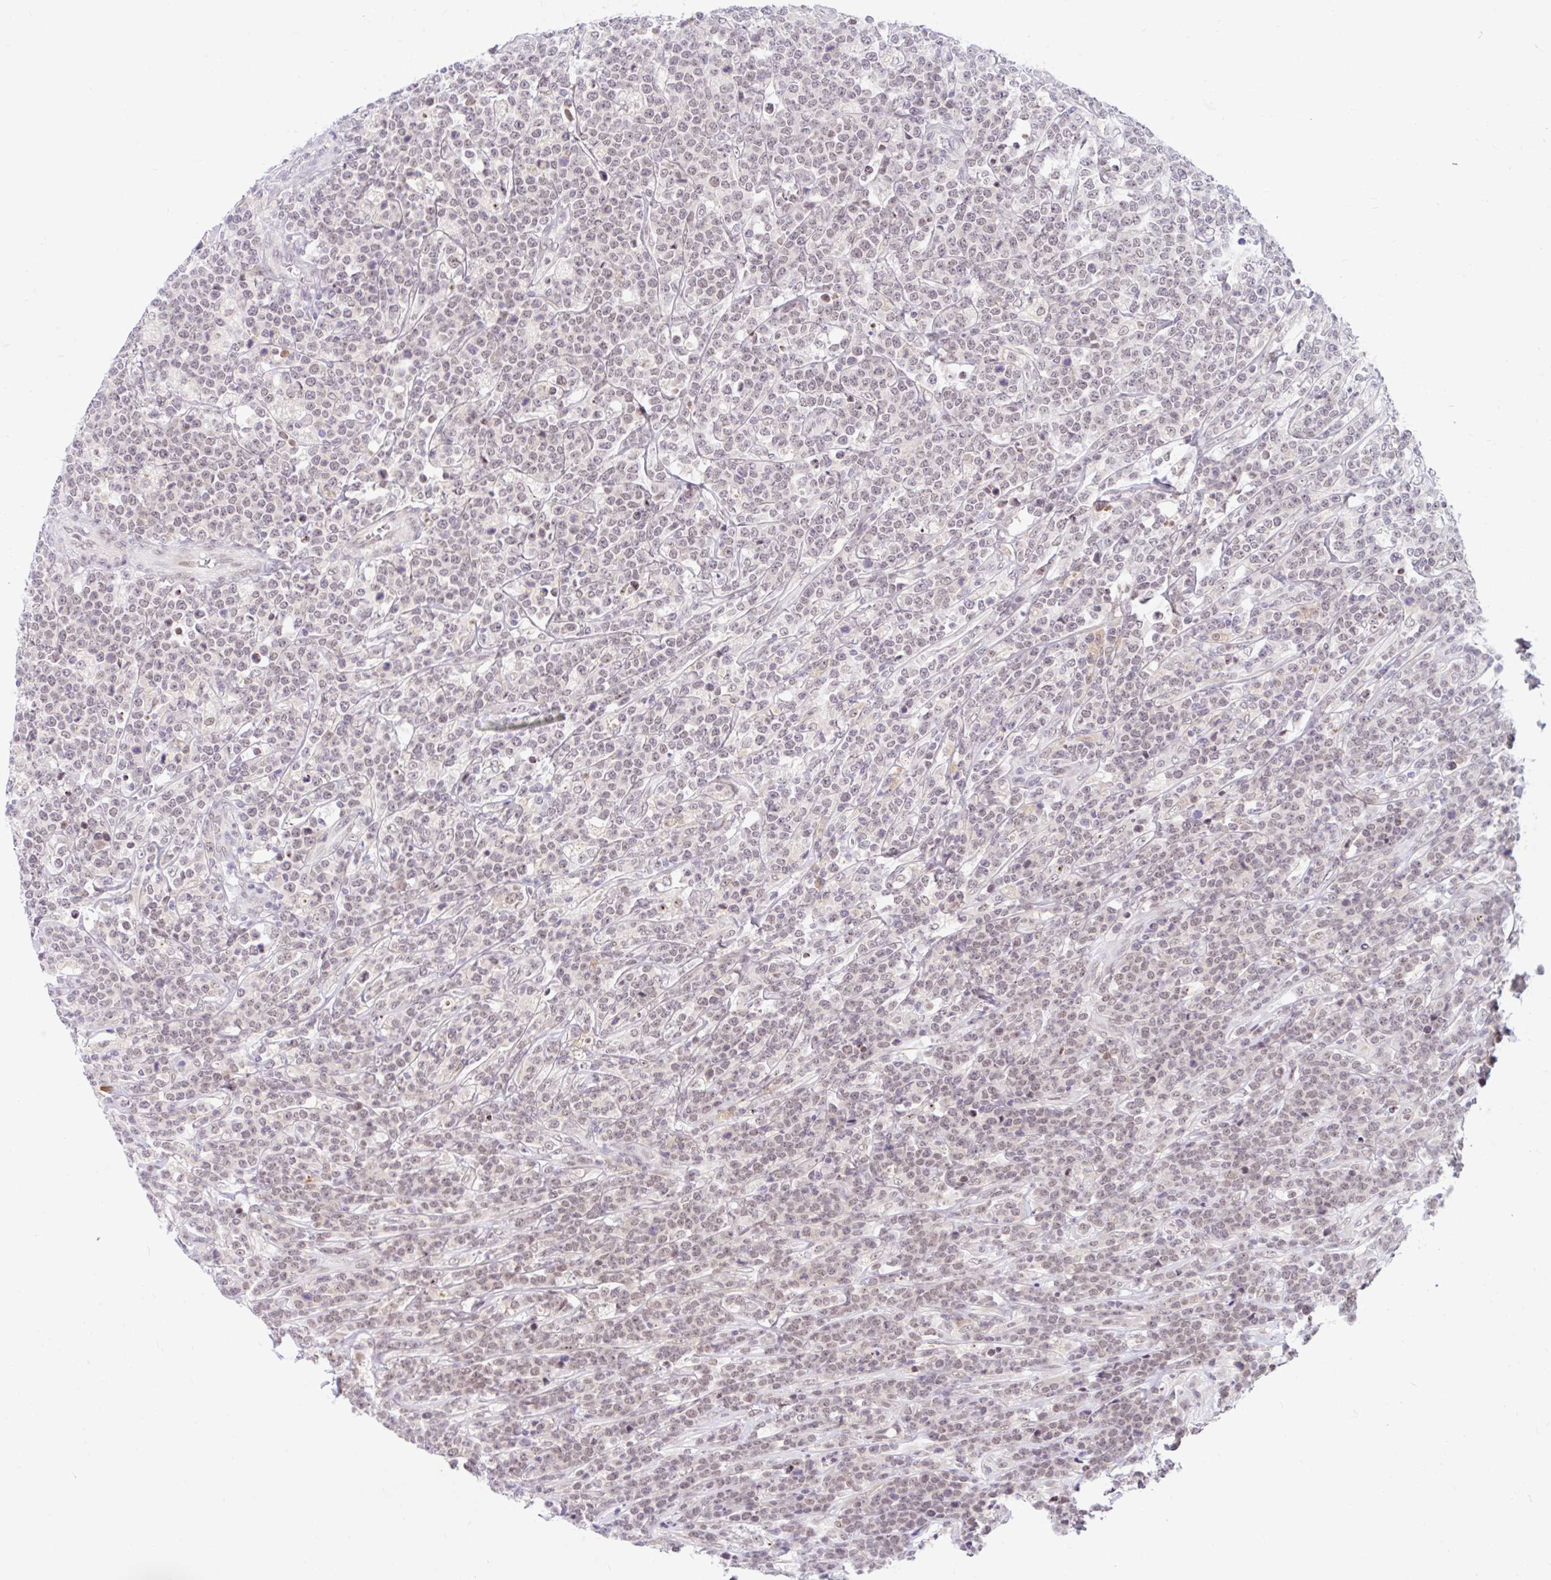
{"staining": {"intensity": "negative", "quantity": "none", "location": "none"}, "tissue": "lymphoma", "cell_type": "Tumor cells", "image_type": "cancer", "snomed": [{"axis": "morphology", "description": "Malignant lymphoma, non-Hodgkin's type, High grade"}, {"axis": "topography", "description": "Small intestine"}], "caption": "Immunohistochemistry image of neoplastic tissue: high-grade malignant lymphoma, non-Hodgkin's type stained with DAB reveals no significant protein expression in tumor cells.", "gene": "SRSF10", "patient": {"sex": "male", "age": 8}}